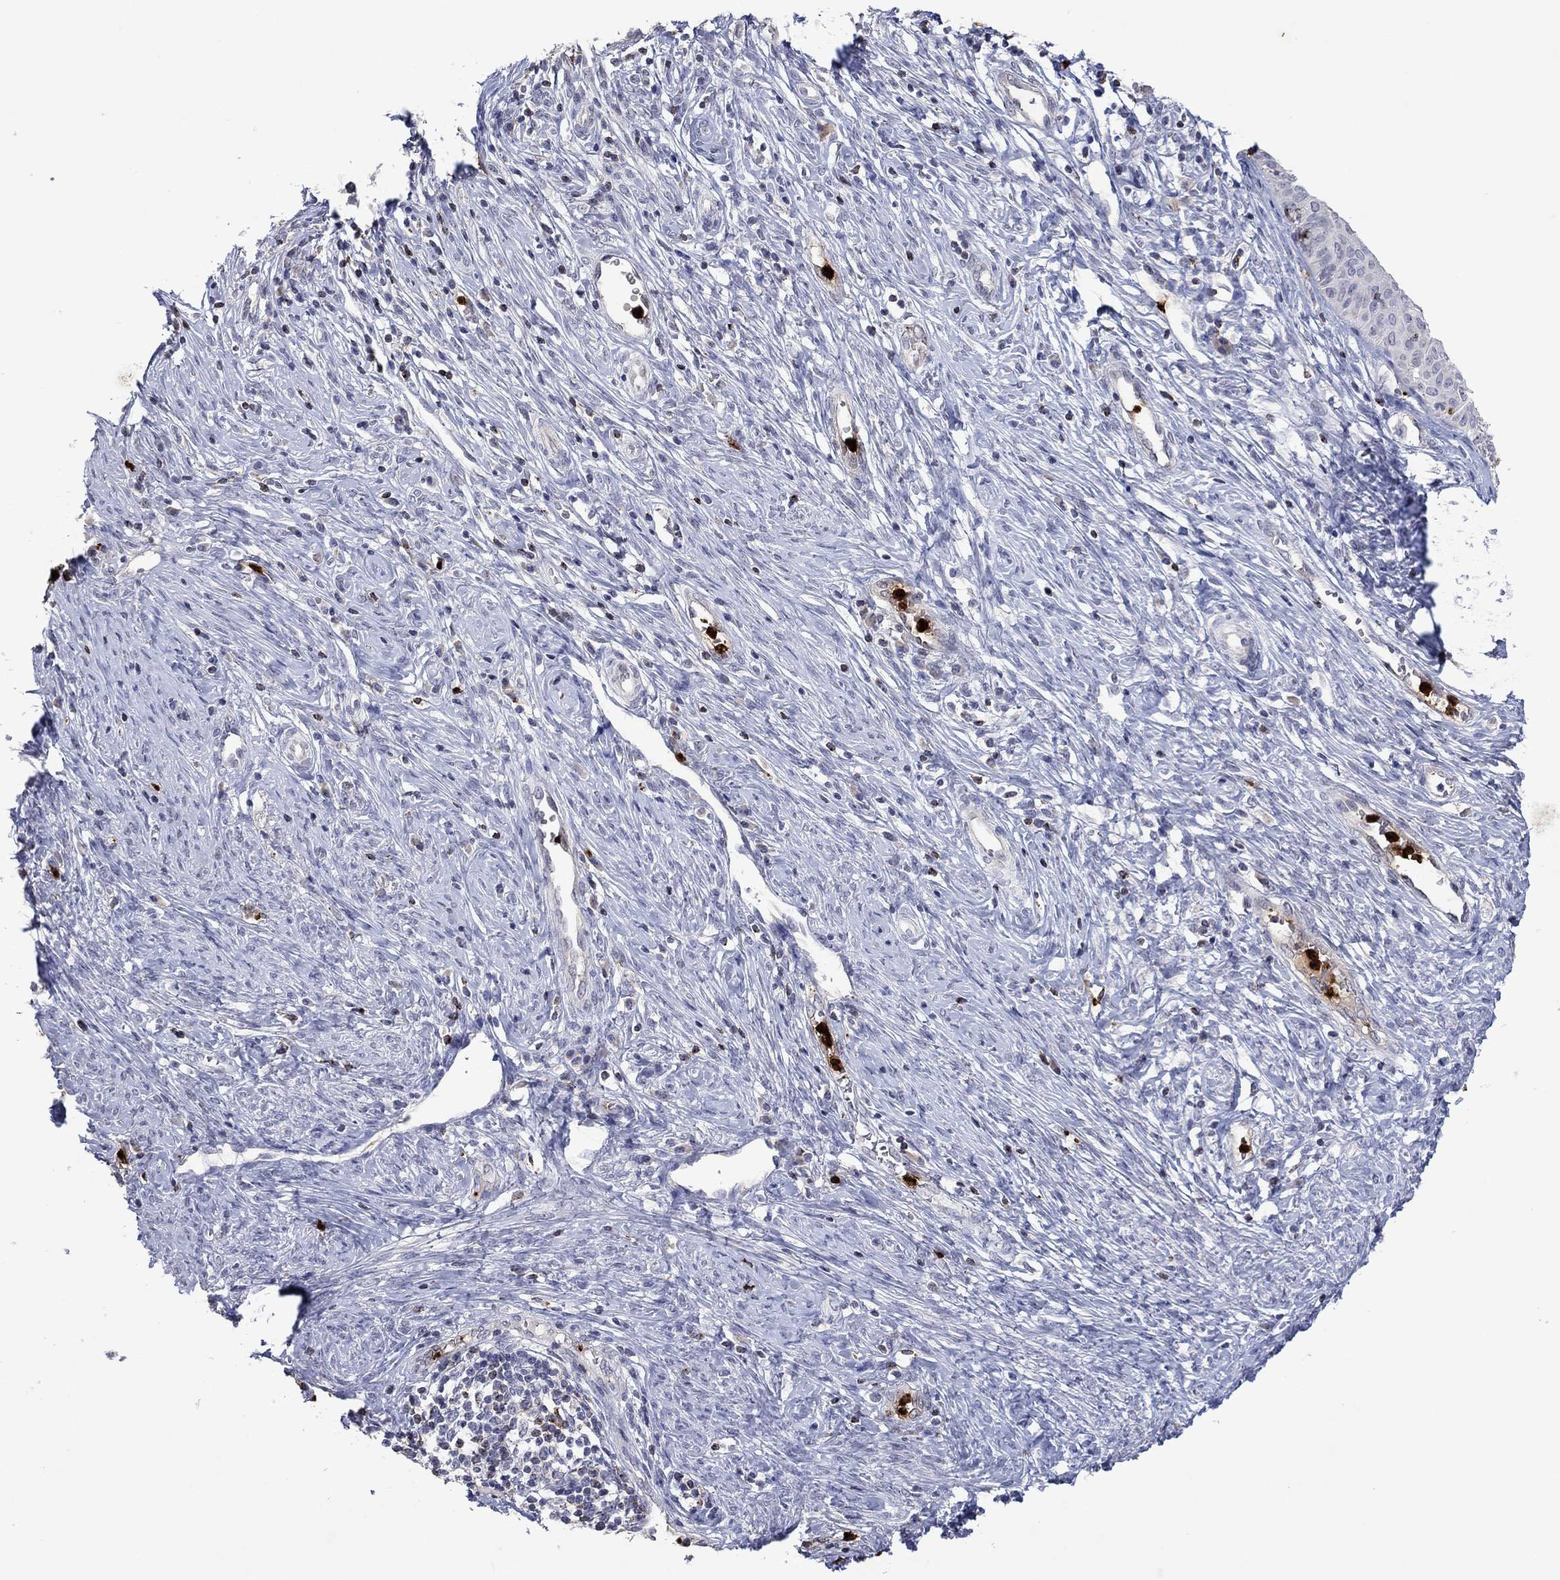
{"staining": {"intensity": "negative", "quantity": "none", "location": "none"}, "tissue": "cervical cancer", "cell_type": "Tumor cells", "image_type": "cancer", "snomed": [{"axis": "morphology", "description": "Normal tissue, NOS"}, {"axis": "morphology", "description": "Squamous cell carcinoma, NOS"}, {"axis": "topography", "description": "Cervix"}], "caption": "A high-resolution image shows immunohistochemistry (IHC) staining of cervical cancer (squamous cell carcinoma), which demonstrates no significant staining in tumor cells. (DAB (3,3'-diaminobenzidine) immunohistochemistry (IHC) visualized using brightfield microscopy, high magnification).", "gene": "CCL5", "patient": {"sex": "female", "age": 39}}